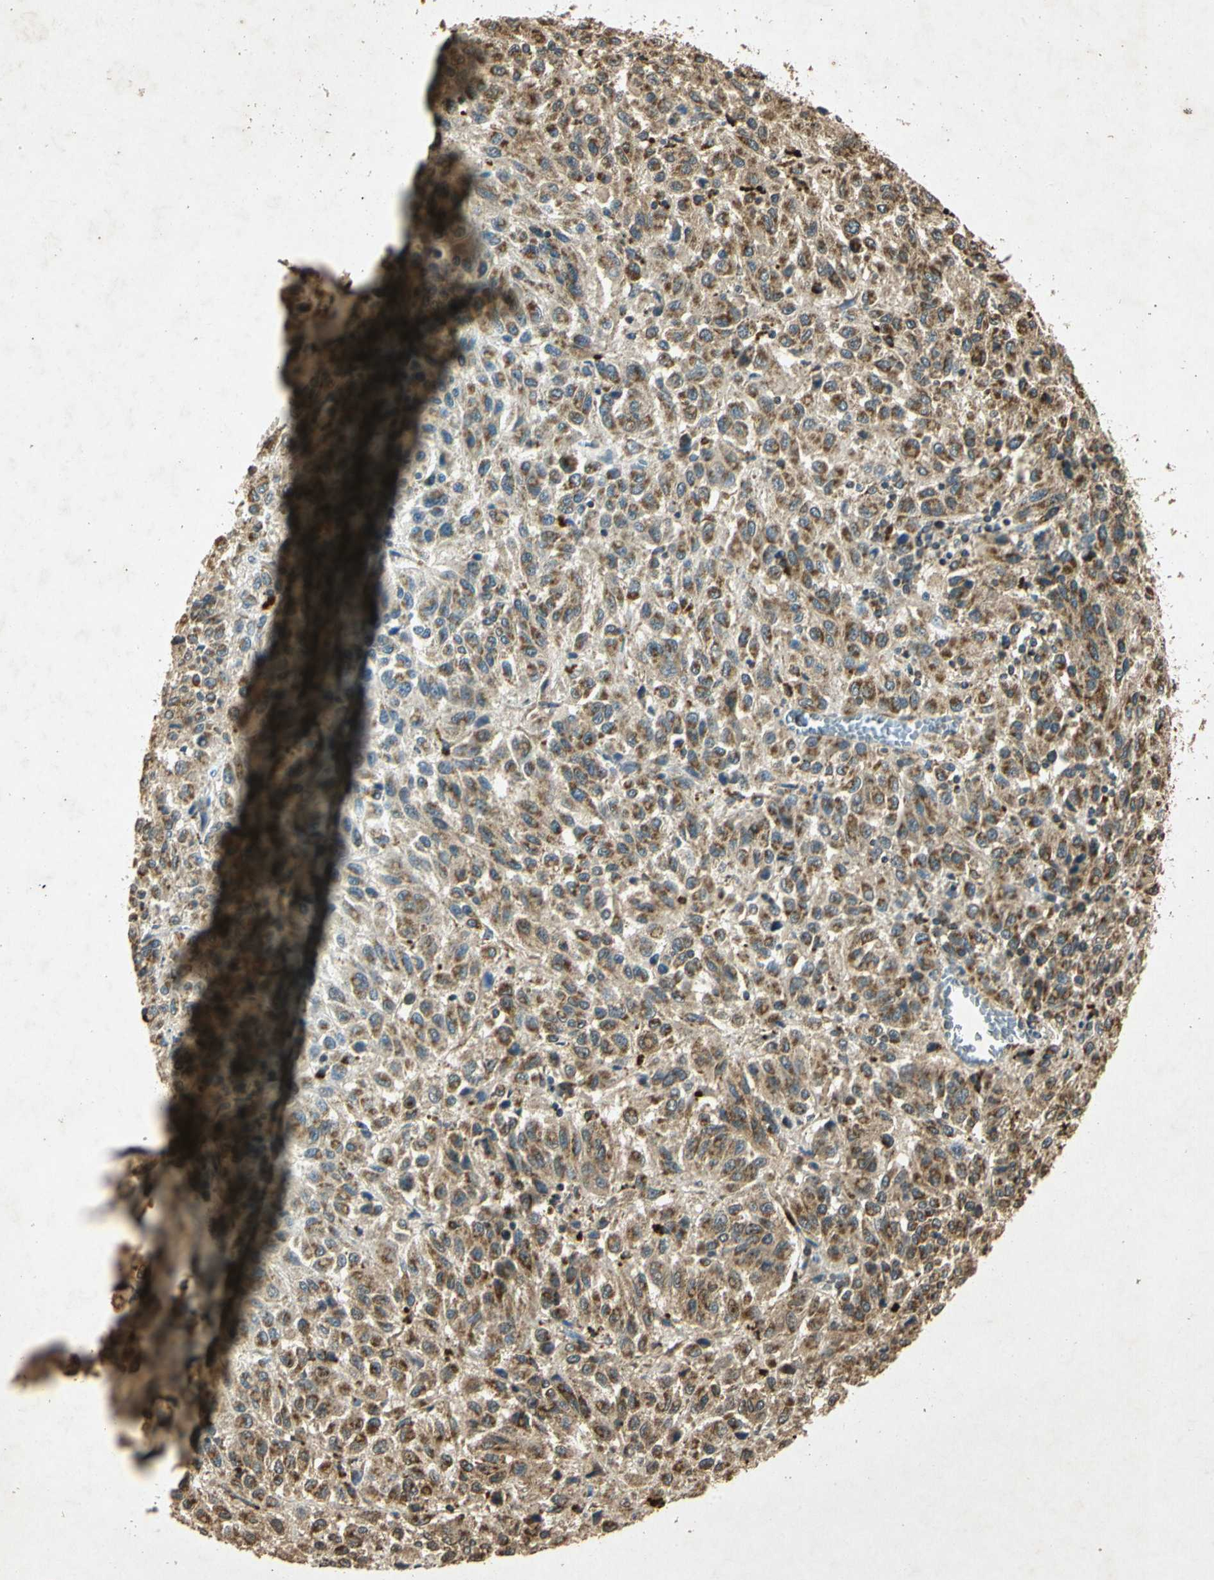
{"staining": {"intensity": "moderate", "quantity": ">75%", "location": "cytoplasmic/membranous"}, "tissue": "melanoma", "cell_type": "Tumor cells", "image_type": "cancer", "snomed": [{"axis": "morphology", "description": "Malignant melanoma, Metastatic site"}, {"axis": "topography", "description": "Lung"}], "caption": "This is an image of immunohistochemistry (IHC) staining of malignant melanoma (metastatic site), which shows moderate expression in the cytoplasmic/membranous of tumor cells.", "gene": "PRDX3", "patient": {"sex": "male", "age": 64}}